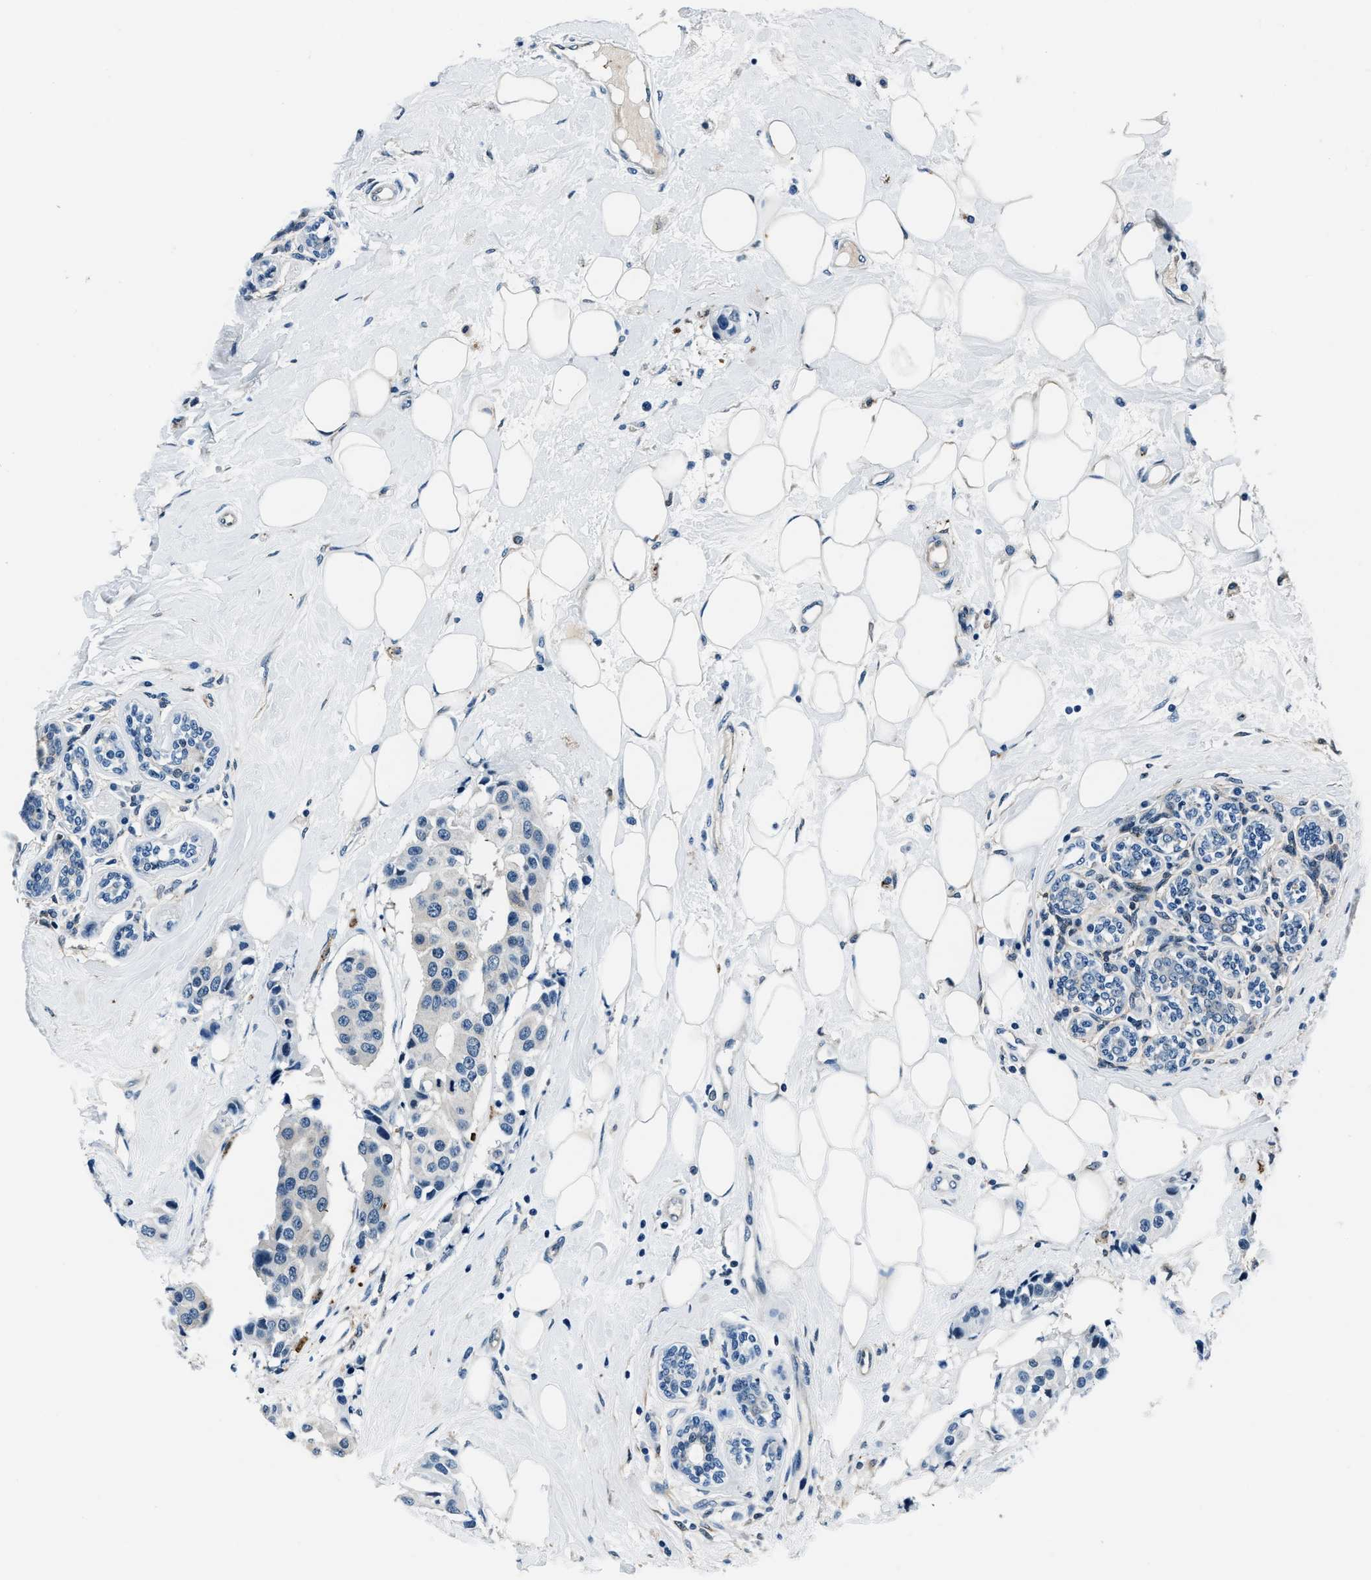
{"staining": {"intensity": "negative", "quantity": "none", "location": "none"}, "tissue": "breast cancer", "cell_type": "Tumor cells", "image_type": "cancer", "snomed": [{"axis": "morphology", "description": "Normal tissue, NOS"}, {"axis": "morphology", "description": "Duct carcinoma"}, {"axis": "topography", "description": "Breast"}], "caption": "An immunohistochemistry image of breast cancer (intraductal carcinoma) is shown. There is no staining in tumor cells of breast cancer (intraductal carcinoma).", "gene": "PTPDC1", "patient": {"sex": "female", "age": 39}}